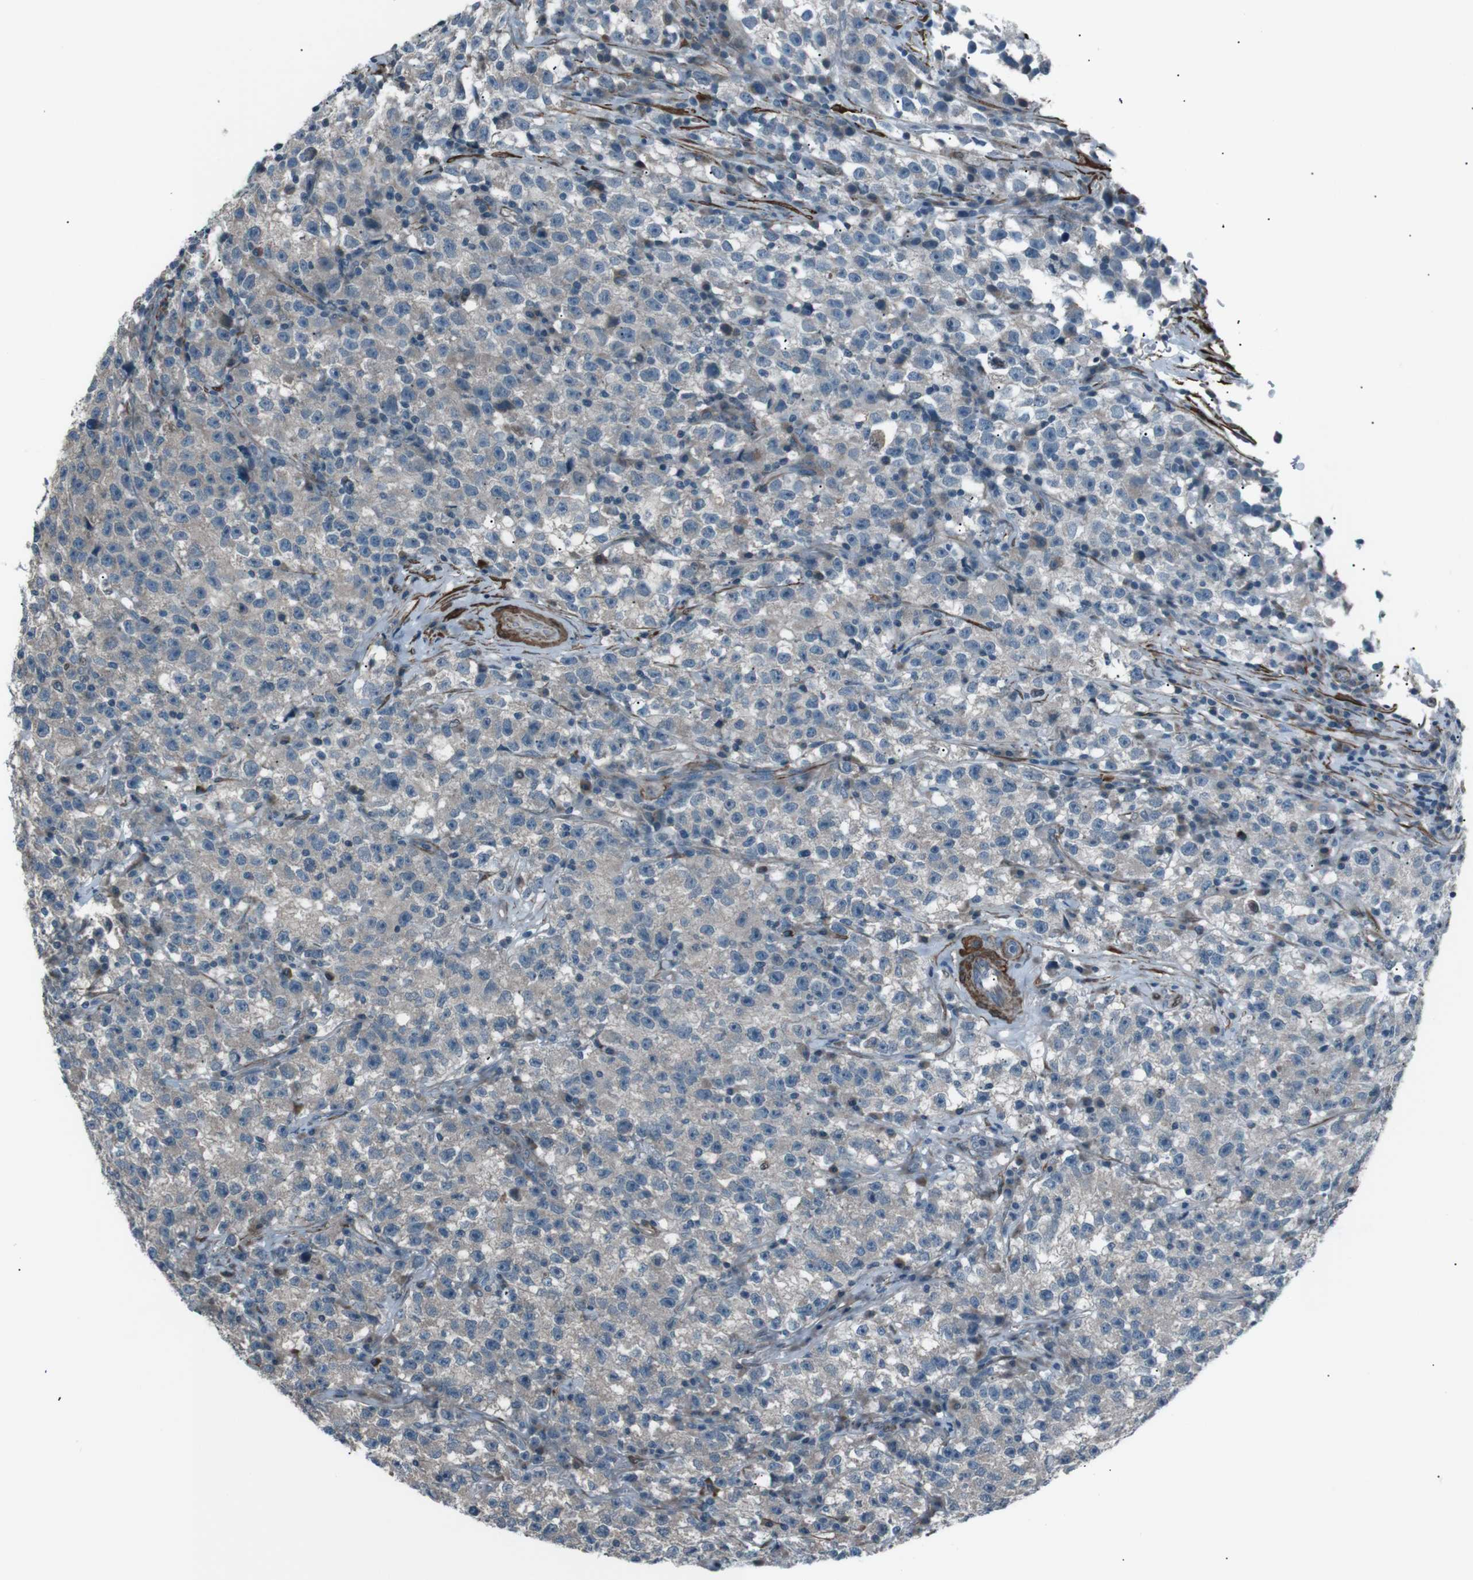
{"staining": {"intensity": "negative", "quantity": "none", "location": "none"}, "tissue": "testis cancer", "cell_type": "Tumor cells", "image_type": "cancer", "snomed": [{"axis": "morphology", "description": "Seminoma, NOS"}, {"axis": "topography", "description": "Testis"}], "caption": "Tumor cells show no significant expression in testis seminoma.", "gene": "PDLIM5", "patient": {"sex": "male", "age": 22}}